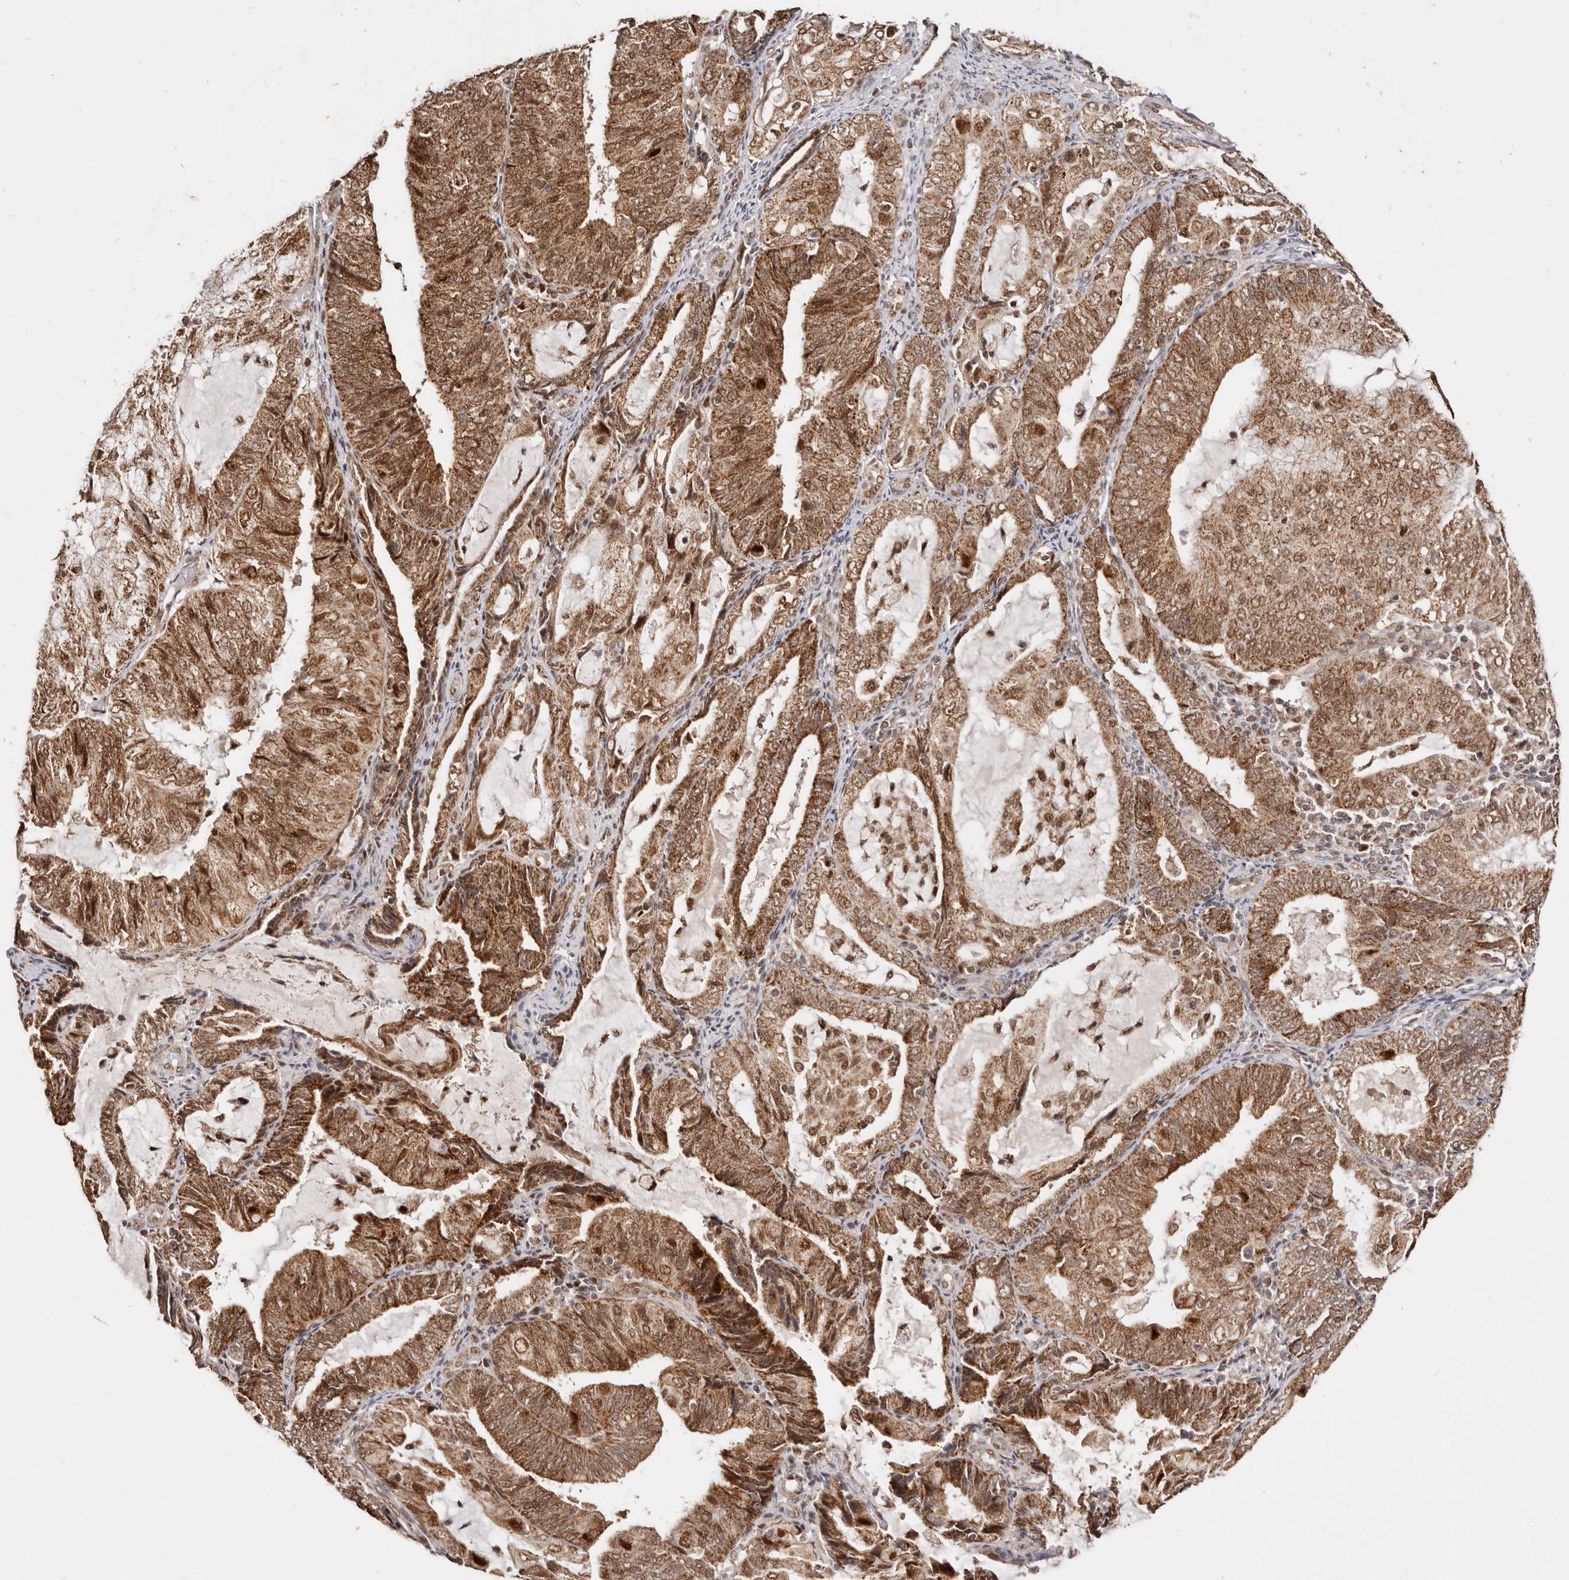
{"staining": {"intensity": "strong", "quantity": ">75%", "location": "cytoplasmic/membranous,nuclear"}, "tissue": "endometrial cancer", "cell_type": "Tumor cells", "image_type": "cancer", "snomed": [{"axis": "morphology", "description": "Adenocarcinoma, NOS"}, {"axis": "topography", "description": "Endometrium"}], "caption": "The micrograph demonstrates a brown stain indicating the presence of a protein in the cytoplasmic/membranous and nuclear of tumor cells in endometrial adenocarcinoma.", "gene": "SEC14L1", "patient": {"sex": "female", "age": 81}}